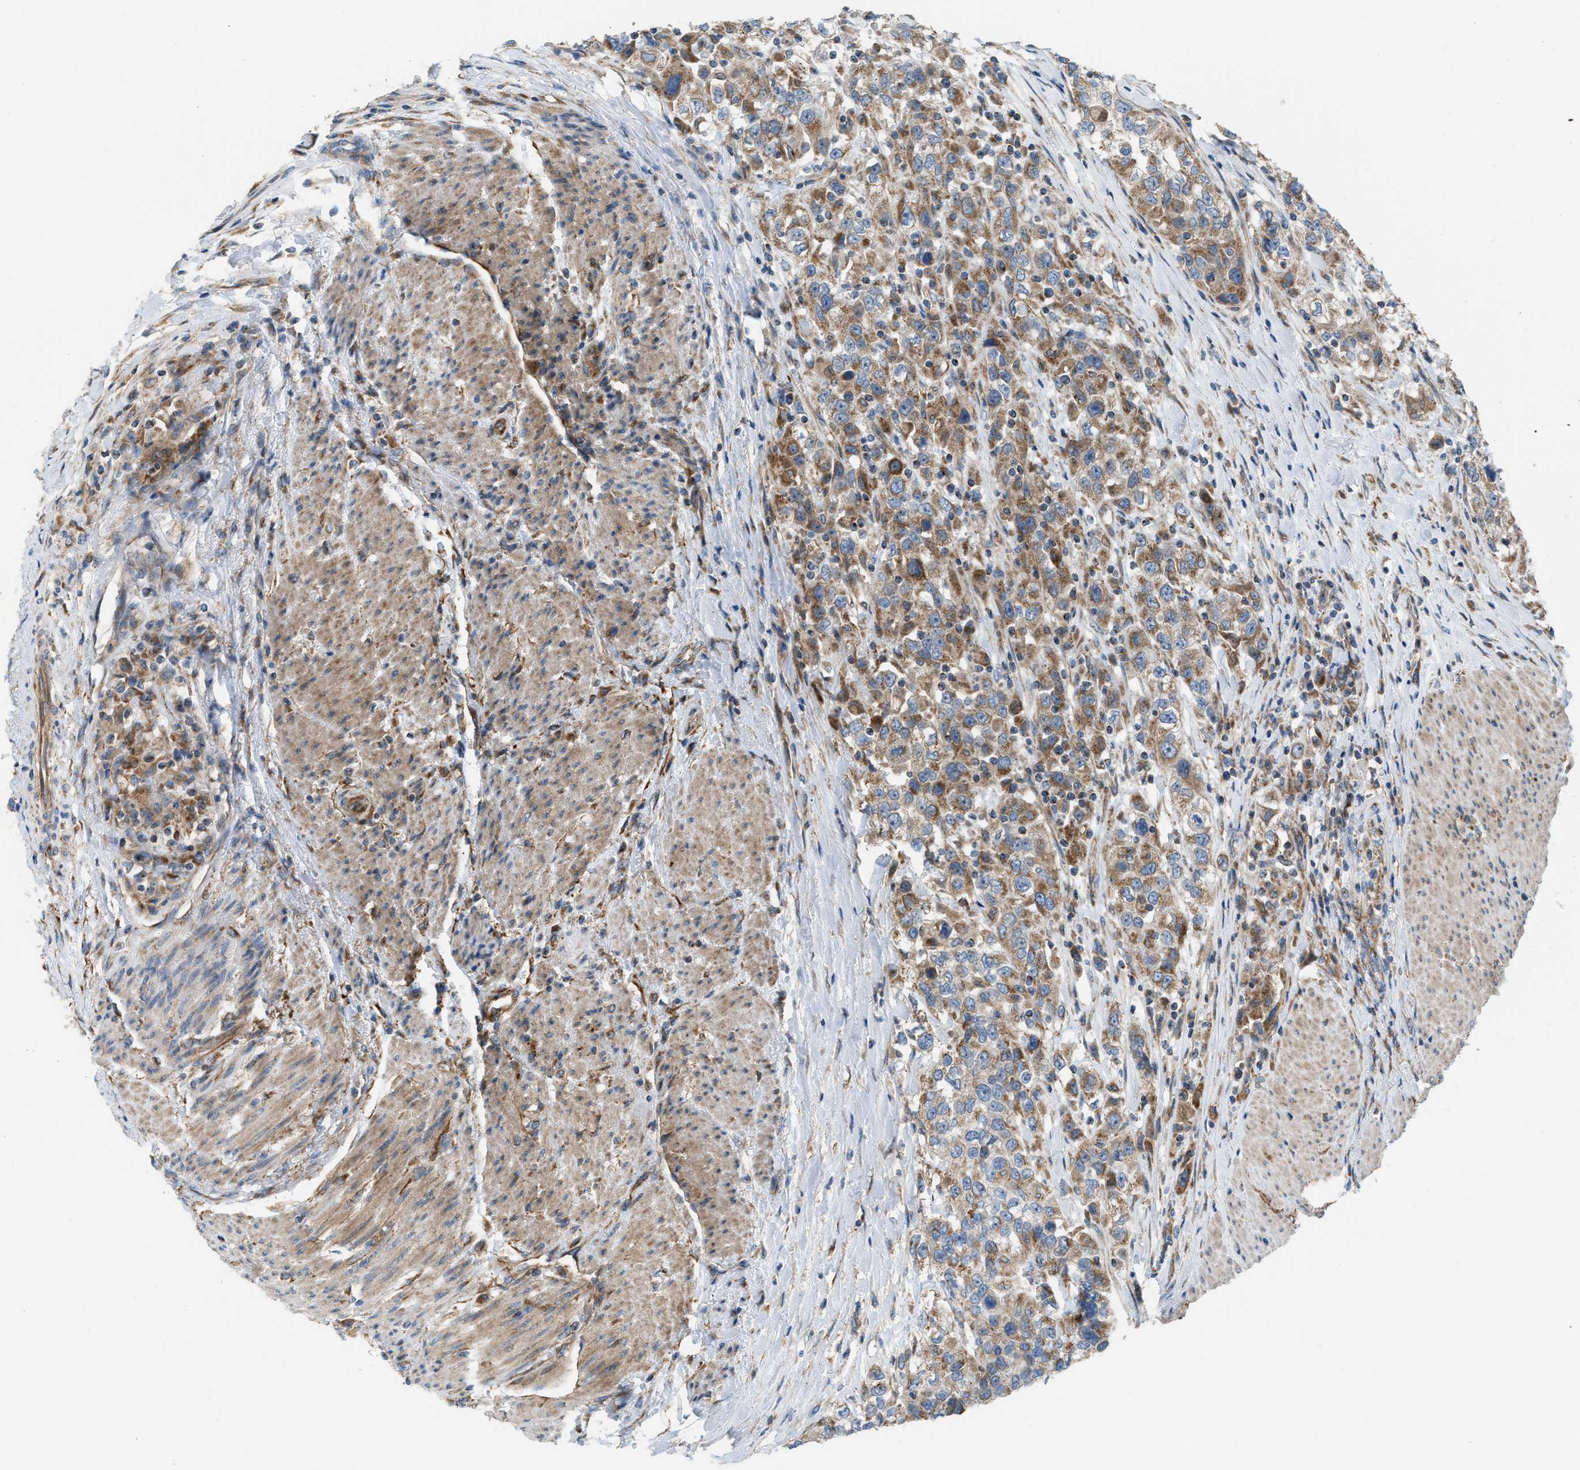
{"staining": {"intensity": "moderate", "quantity": ">75%", "location": "cytoplasmic/membranous"}, "tissue": "urothelial cancer", "cell_type": "Tumor cells", "image_type": "cancer", "snomed": [{"axis": "morphology", "description": "Urothelial carcinoma, High grade"}, {"axis": "topography", "description": "Urinary bladder"}], "caption": "A medium amount of moderate cytoplasmic/membranous positivity is appreciated in about >75% of tumor cells in urothelial cancer tissue.", "gene": "SLC10A3", "patient": {"sex": "female", "age": 80}}